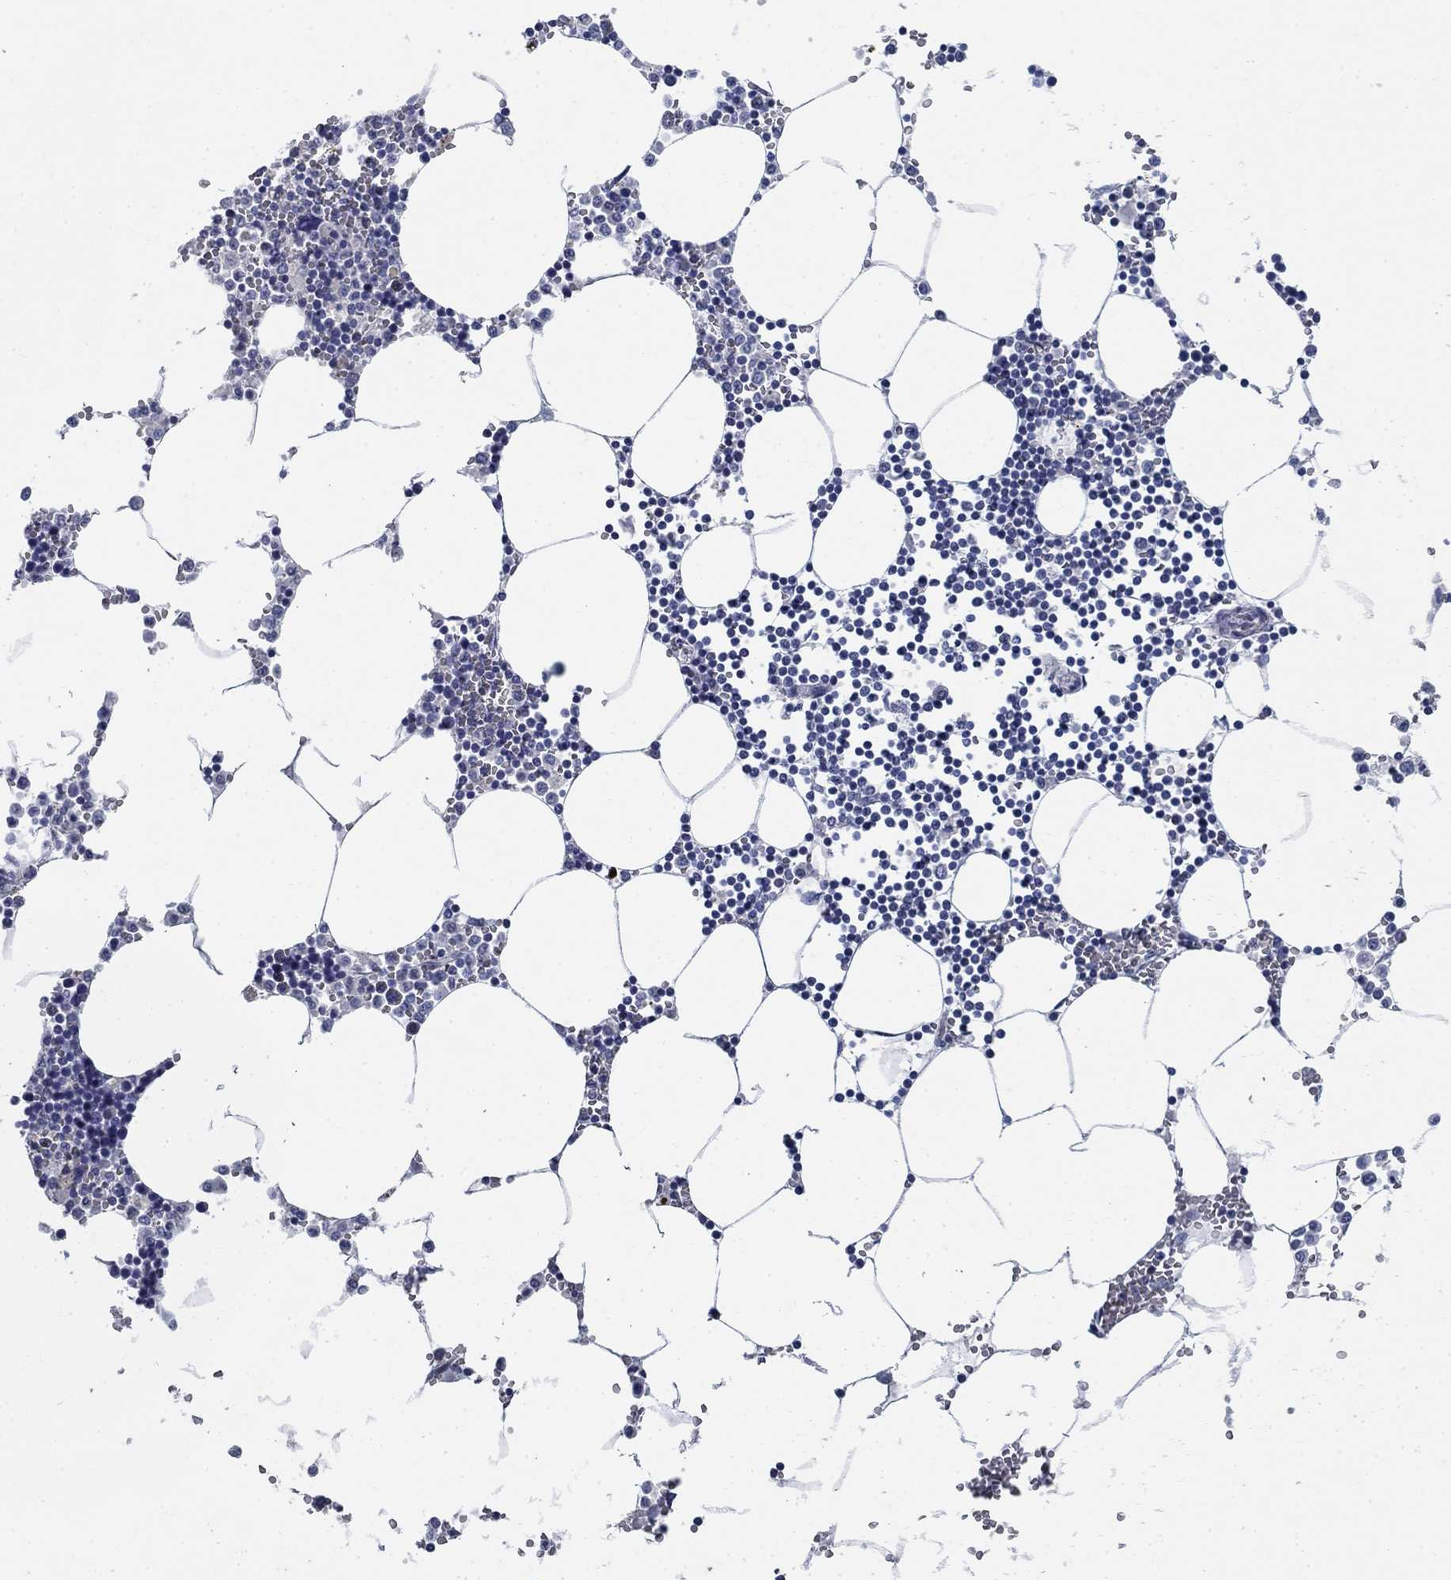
{"staining": {"intensity": "negative", "quantity": "none", "location": "none"}, "tissue": "bone marrow", "cell_type": "Hematopoietic cells", "image_type": "normal", "snomed": [{"axis": "morphology", "description": "Normal tissue, NOS"}, {"axis": "topography", "description": "Bone marrow"}], "caption": "Bone marrow stained for a protein using immunohistochemistry (IHC) displays no positivity hematopoietic cells.", "gene": "DNER", "patient": {"sex": "male", "age": 54}}